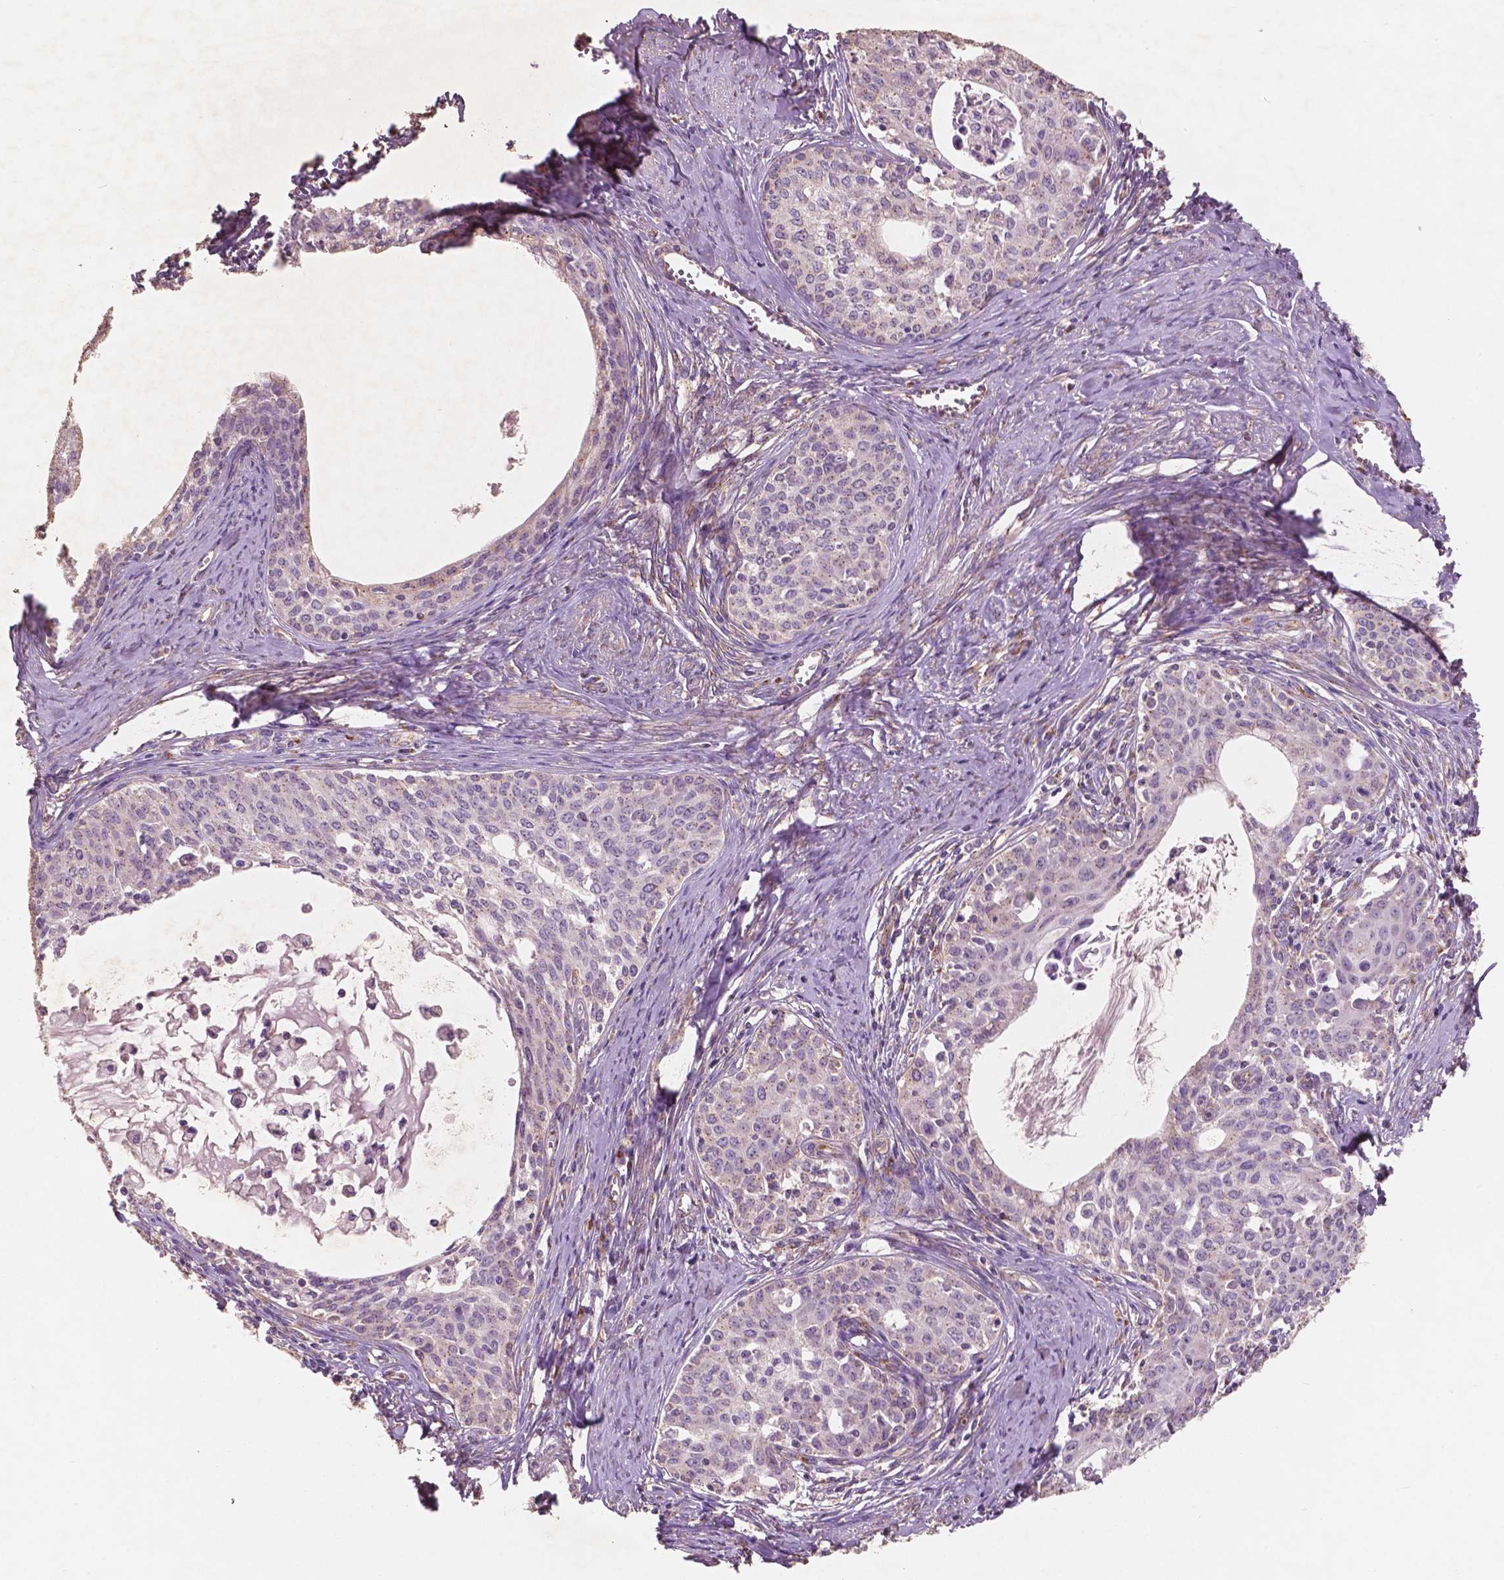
{"staining": {"intensity": "weak", "quantity": "<25%", "location": "cytoplasmic/membranous"}, "tissue": "cervical cancer", "cell_type": "Tumor cells", "image_type": "cancer", "snomed": [{"axis": "morphology", "description": "Squamous cell carcinoma, NOS"}, {"axis": "morphology", "description": "Adenocarcinoma, NOS"}, {"axis": "topography", "description": "Cervix"}], "caption": "High magnification brightfield microscopy of cervical cancer (adenocarcinoma) stained with DAB (brown) and counterstained with hematoxylin (blue): tumor cells show no significant expression.", "gene": "CHPT1", "patient": {"sex": "female", "age": 52}}